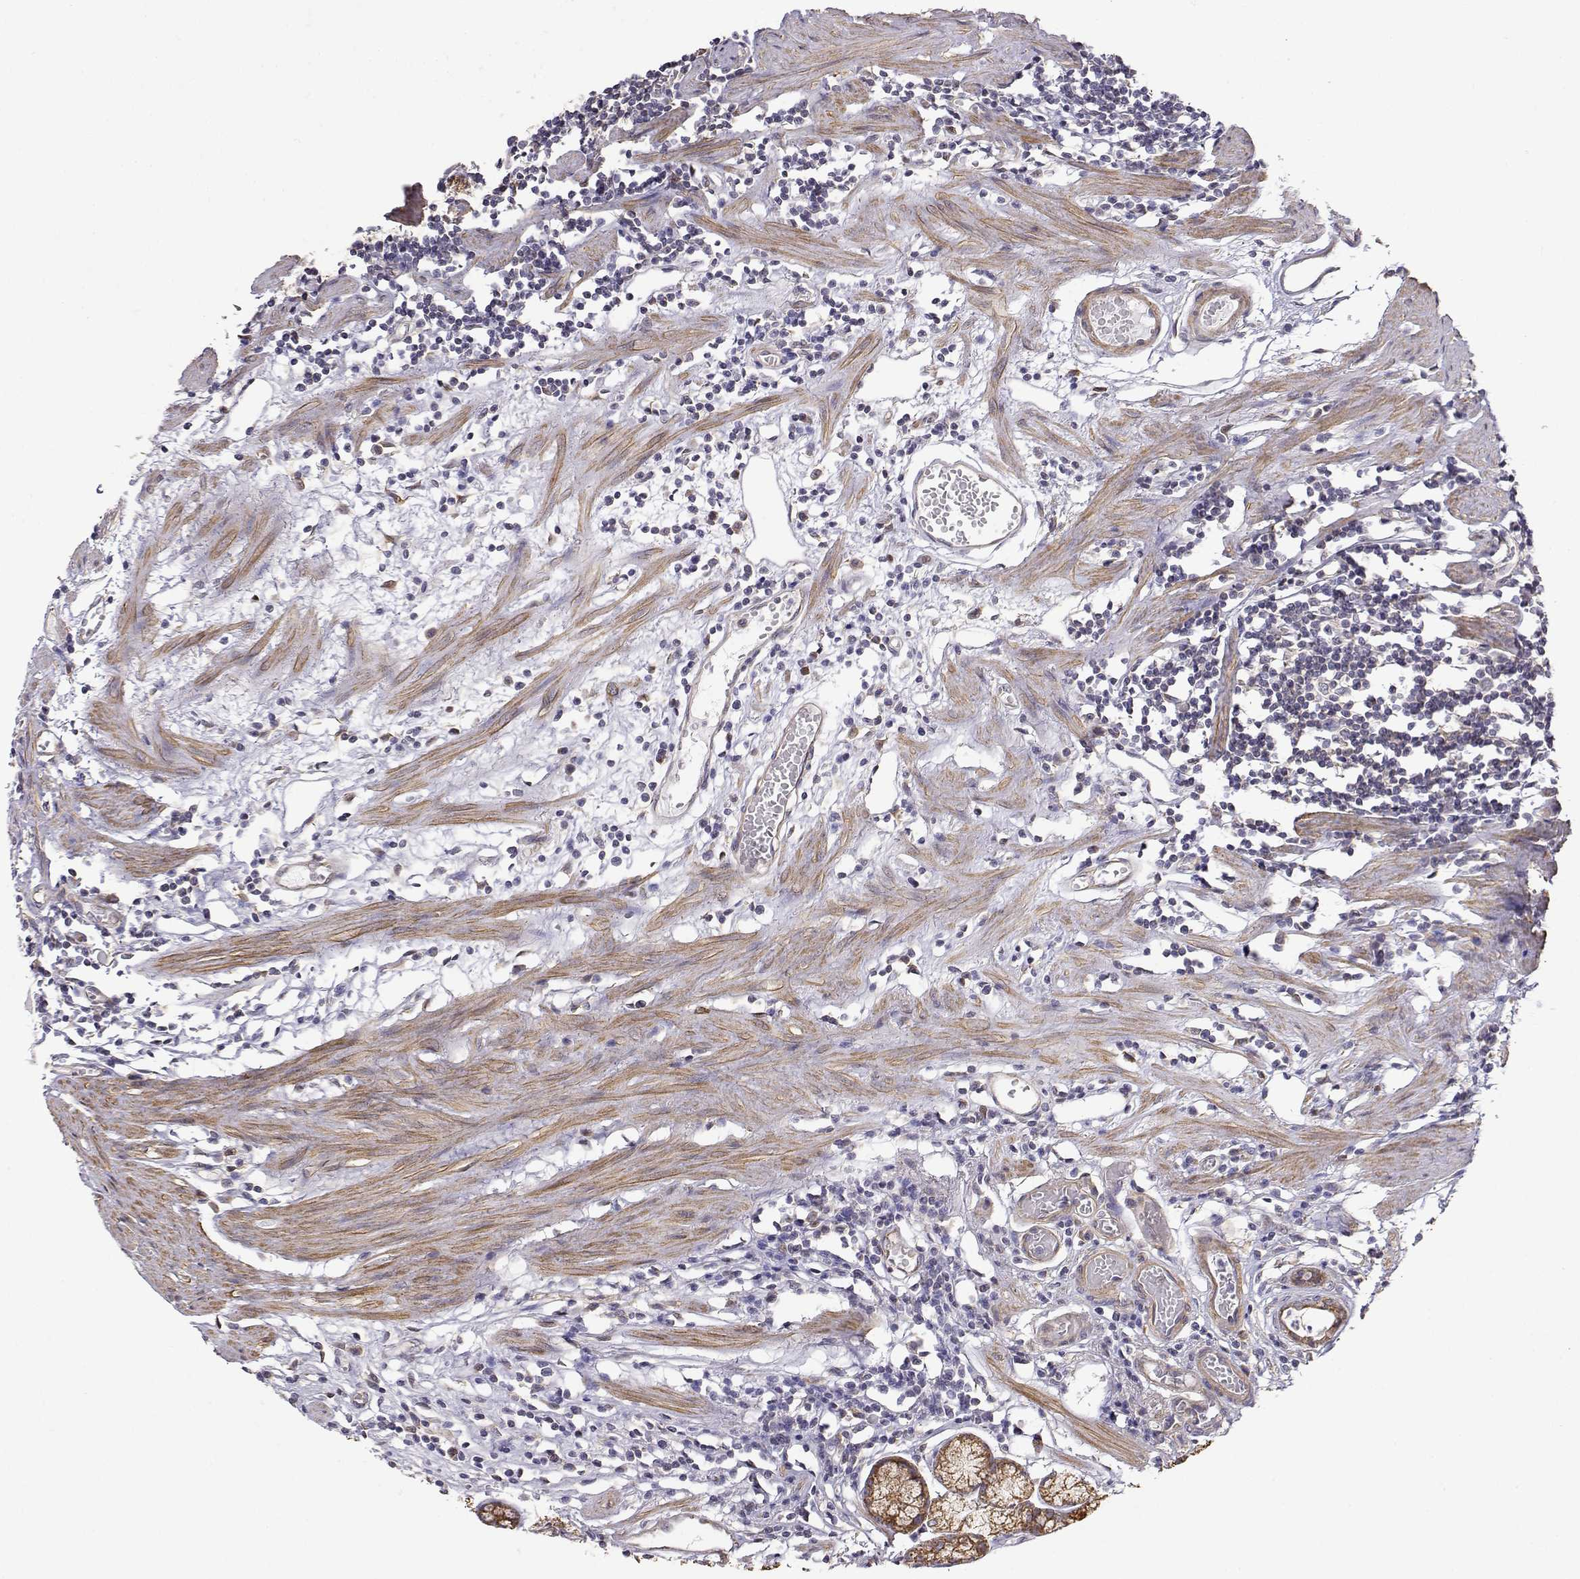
{"staining": {"intensity": "strong", "quantity": ">75%", "location": "cytoplasmic/membranous"}, "tissue": "stomach", "cell_type": "Glandular cells", "image_type": "normal", "snomed": [{"axis": "morphology", "description": "Normal tissue, NOS"}, {"axis": "topography", "description": "Stomach"}], "caption": "Immunohistochemical staining of normal stomach demonstrates strong cytoplasmic/membranous protein staining in about >75% of glandular cells. (Brightfield microscopy of DAB IHC at high magnification).", "gene": "PAIP1", "patient": {"sex": "male", "age": 55}}